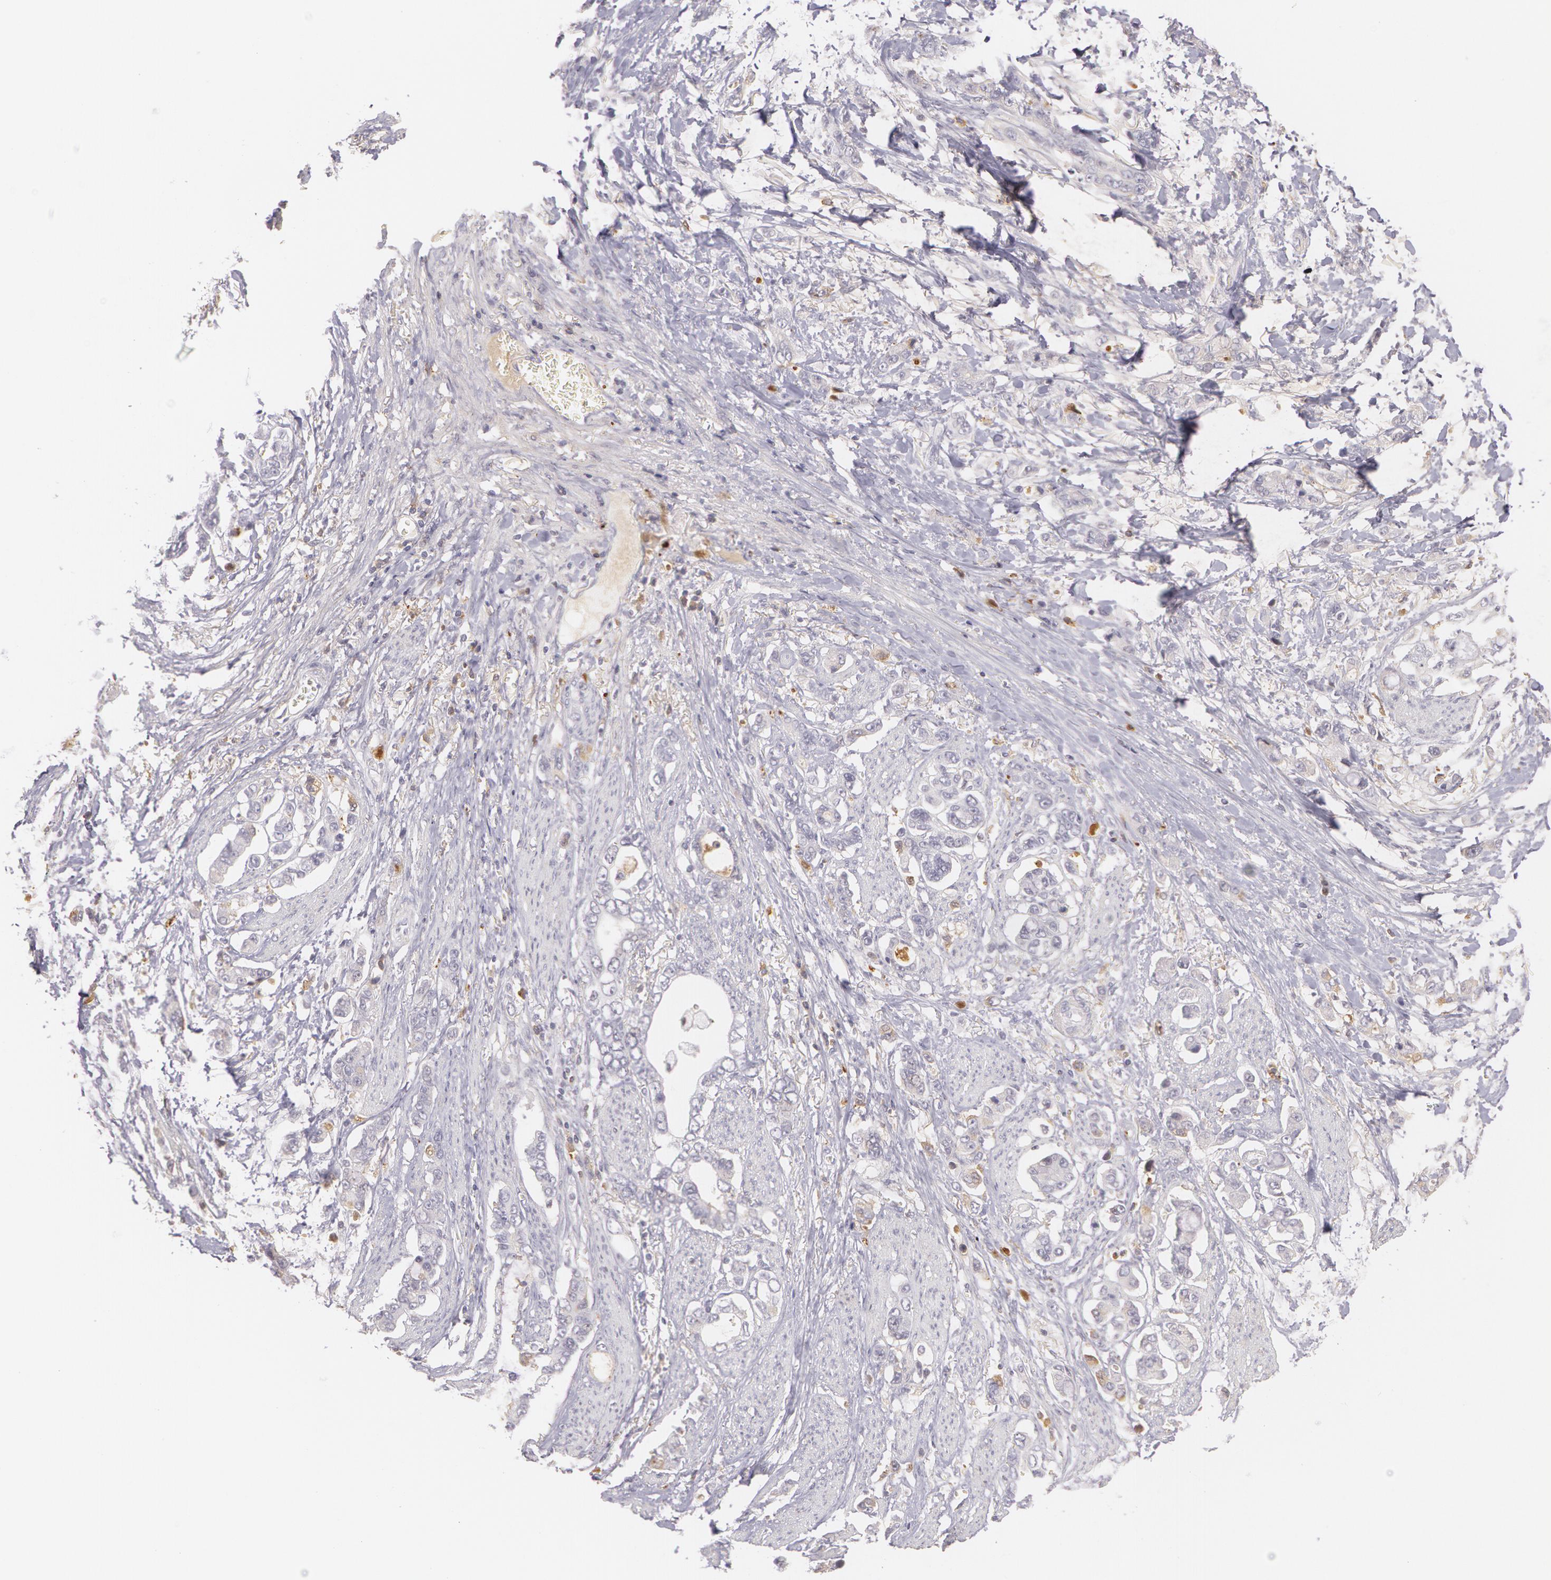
{"staining": {"intensity": "negative", "quantity": "none", "location": "none"}, "tissue": "stomach cancer", "cell_type": "Tumor cells", "image_type": "cancer", "snomed": [{"axis": "morphology", "description": "Adenocarcinoma, NOS"}, {"axis": "topography", "description": "Stomach"}], "caption": "High magnification brightfield microscopy of stomach cancer stained with DAB (3,3'-diaminobenzidine) (brown) and counterstained with hematoxylin (blue): tumor cells show no significant positivity.", "gene": "LBP", "patient": {"sex": "male", "age": 78}}